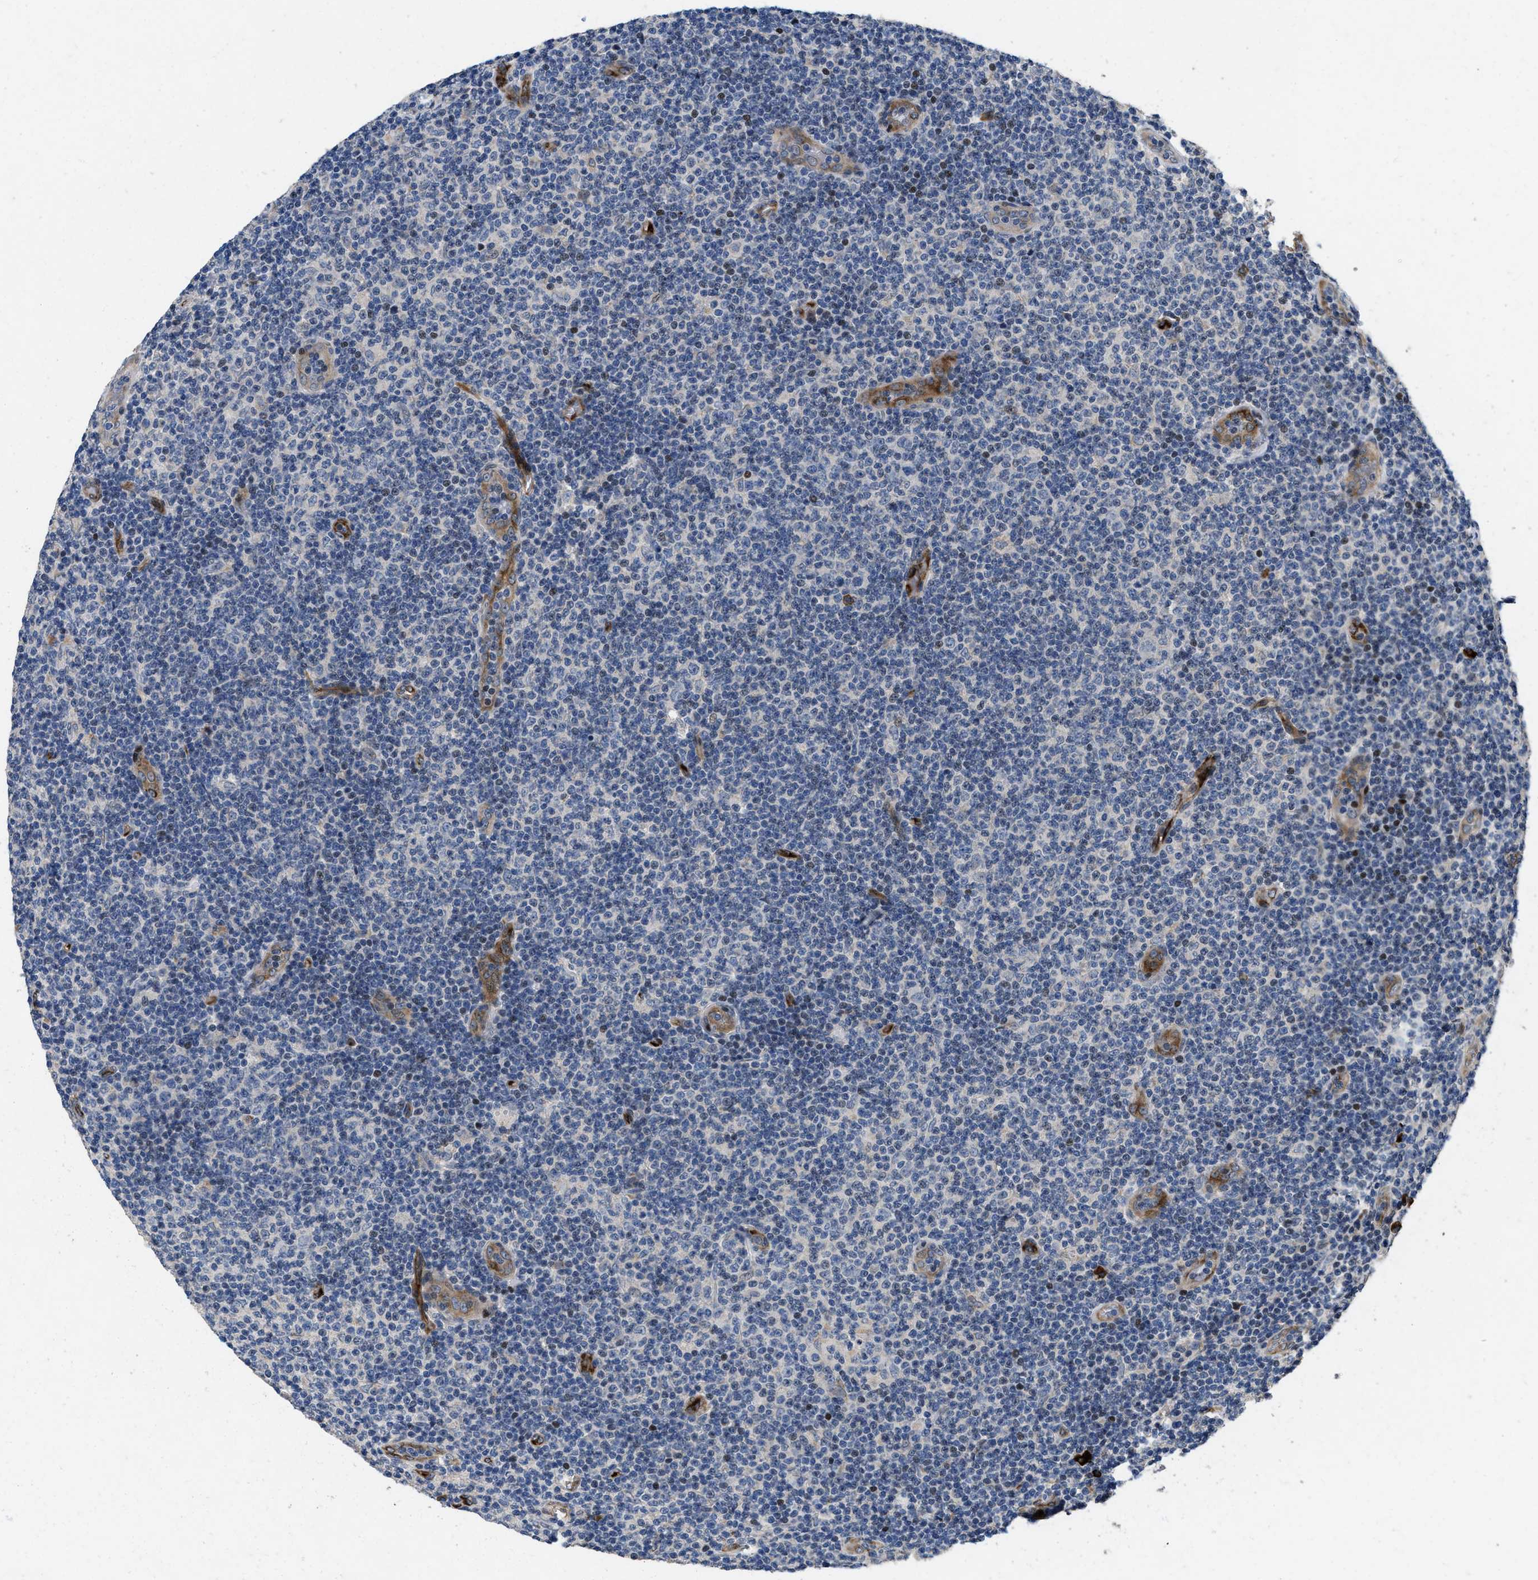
{"staining": {"intensity": "negative", "quantity": "none", "location": "none"}, "tissue": "lymphoma", "cell_type": "Tumor cells", "image_type": "cancer", "snomed": [{"axis": "morphology", "description": "Malignant lymphoma, non-Hodgkin's type, Low grade"}, {"axis": "topography", "description": "Lymph node"}], "caption": "Immunohistochemistry (IHC) image of neoplastic tissue: low-grade malignant lymphoma, non-Hodgkin's type stained with DAB (3,3'-diaminobenzidine) reveals no significant protein positivity in tumor cells. (Immunohistochemistry (IHC), brightfield microscopy, high magnification).", "gene": "HSPA12B", "patient": {"sex": "male", "age": 83}}